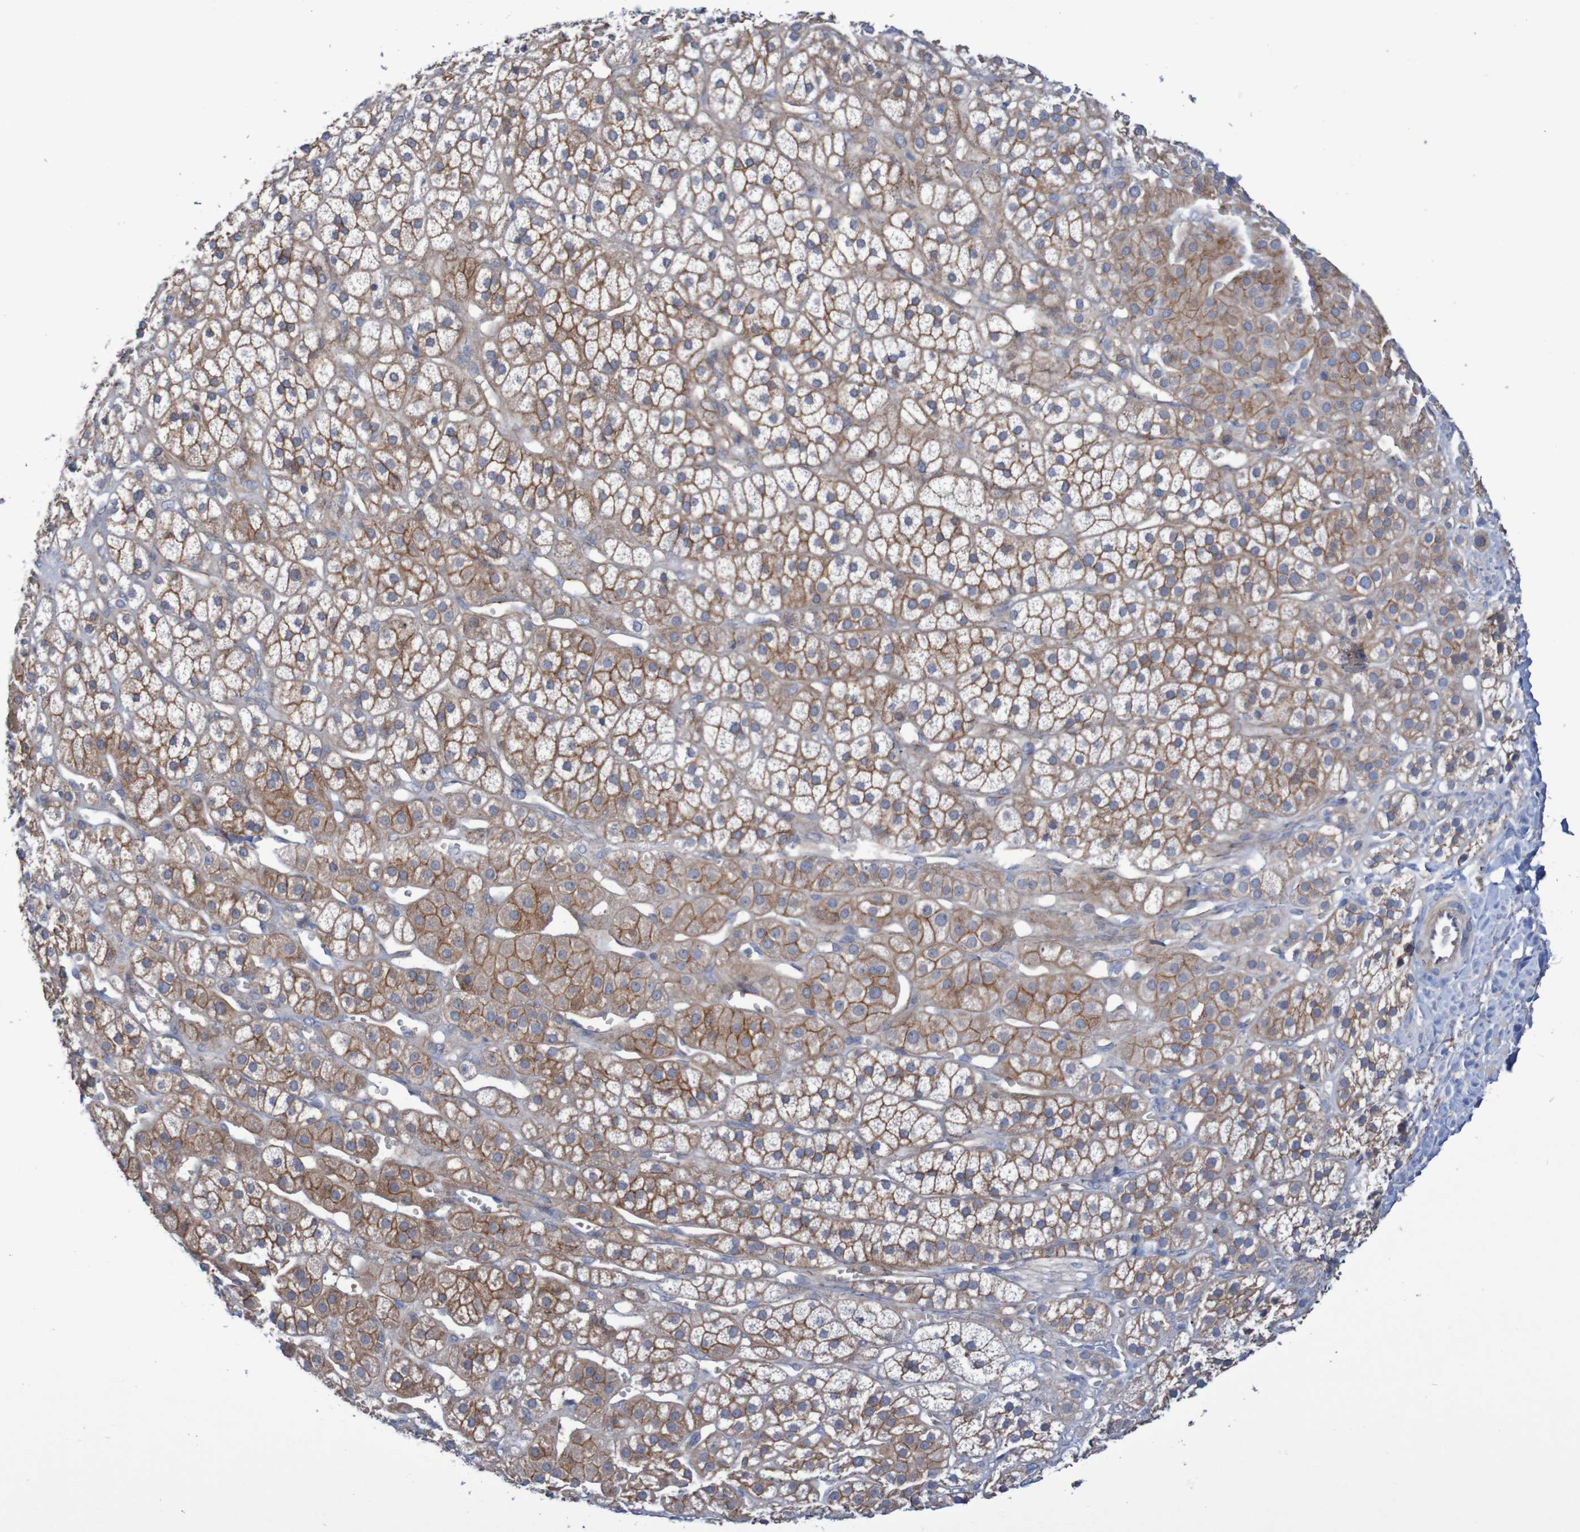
{"staining": {"intensity": "moderate", "quantity": ">75%", "location": "cytoplasmic/membranous"}, "tissue": "adrenal gland", "cell_type": "Glandular cells", "image_type": "normal", "snomed": [{"axis": "morphology", "description": "Normal tissue, NOS"}, {"axis": "topography", "description": "Adrenal gland"}], "caption": "High-power microscopy captured an immunohistochemistry (IHC) photomicrograph of normal adrenal gland, revealing moderate cytoplasmic/membranous positivity in approximately >75% of glandular cells. (IHC, brightfield microscopy, high magnification).", "gene": "NECTIN2", "patient": {"sex": "male", "age": 56}}